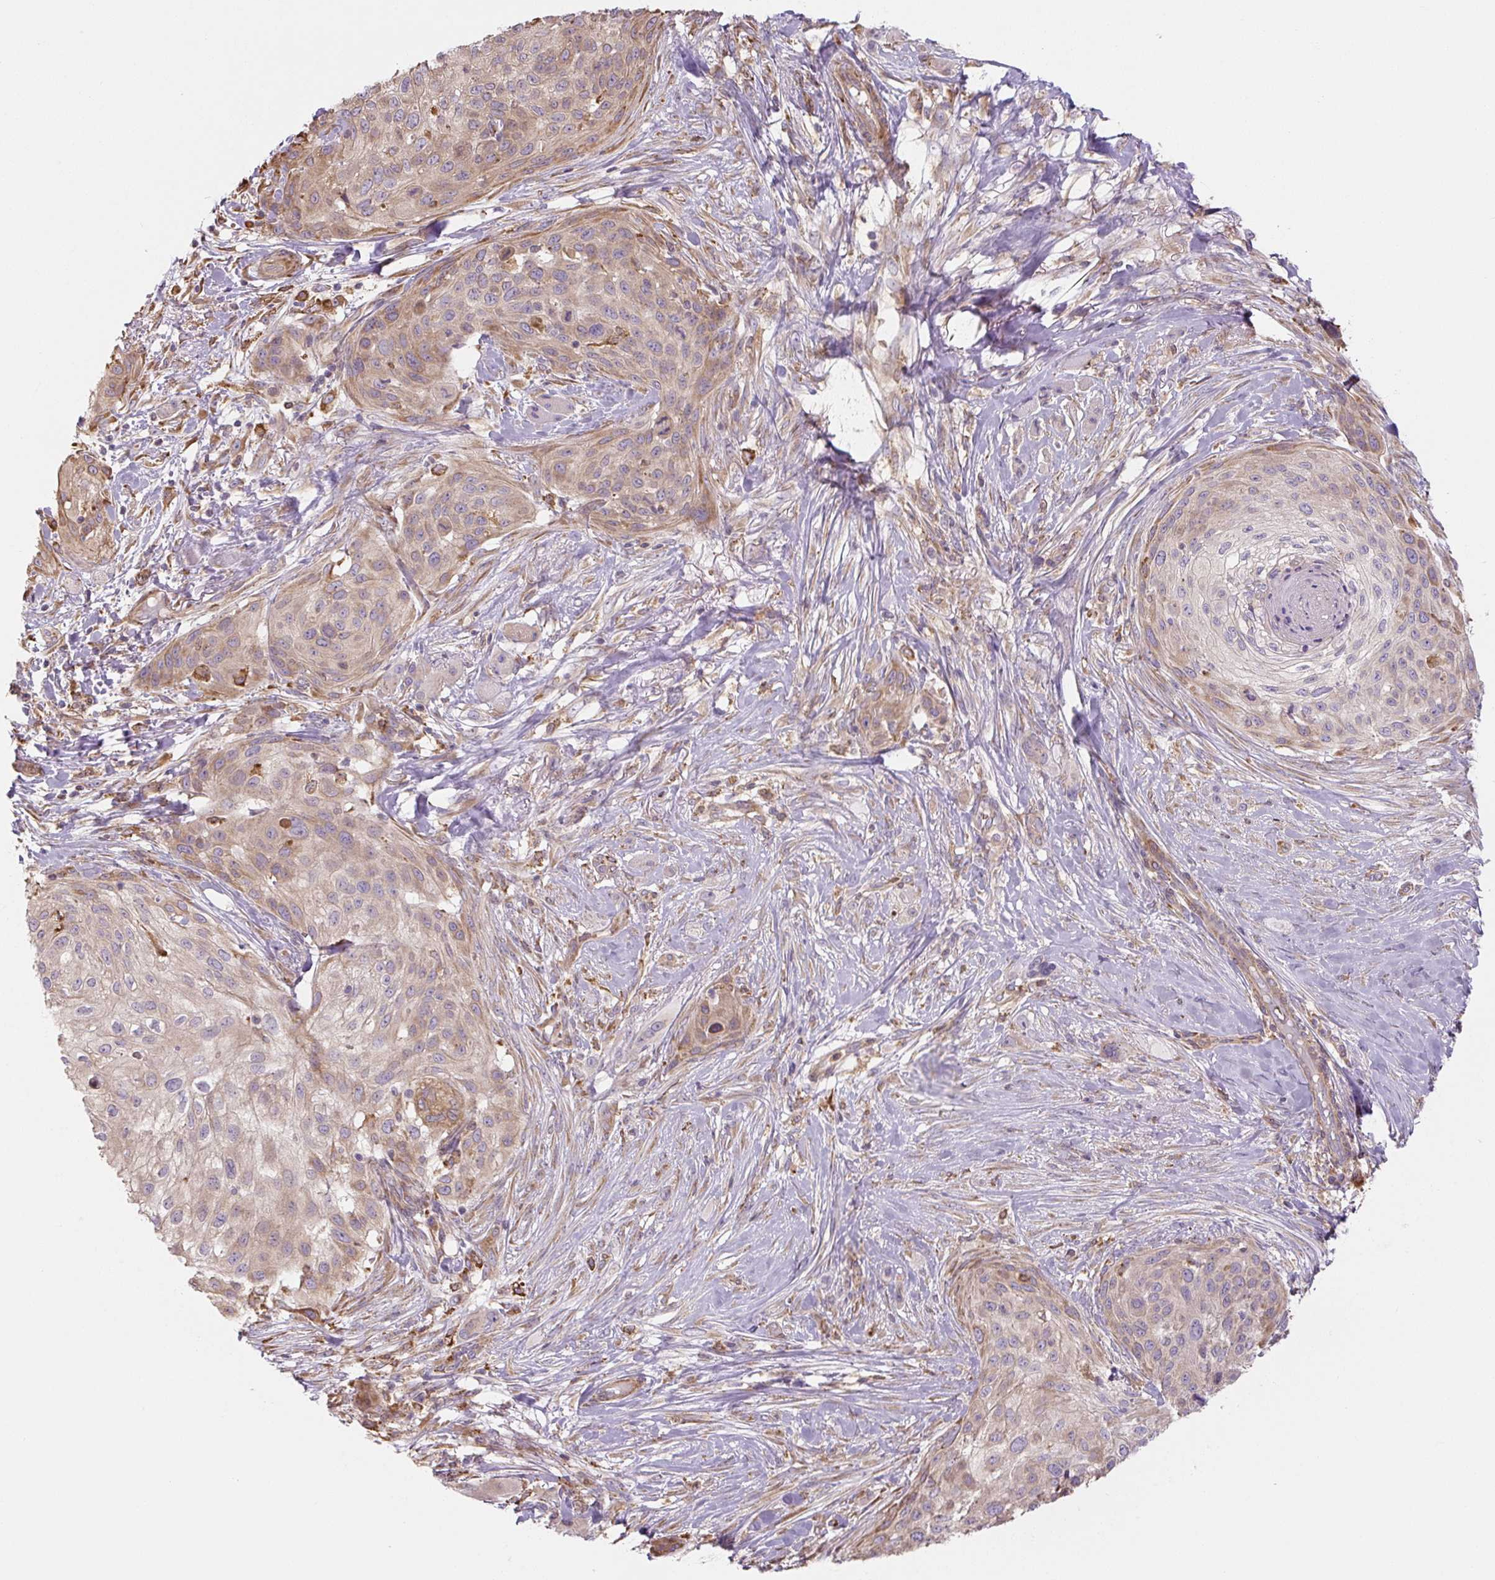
{"staining": {"intensity": "weak", "quantity": "25%-75%", "location": "cytoplasmic/membranous"}, "tissue": "skin cancer", "cell_type": "Tumor cells", "image_type": "cancer", "snomed": [{"axis": "morphology", "description": "Squamous cell carcinoma, NOS"}, {"axis": "topography", "description": "Skin"}], "caption": "A brown stain shows weak cytoplasmic/membranous expression of a protein in human skin squamous cell carcinoma tumor cells.", "gene": "RASA1", "patient": {"sex": "female", "age": 87}}